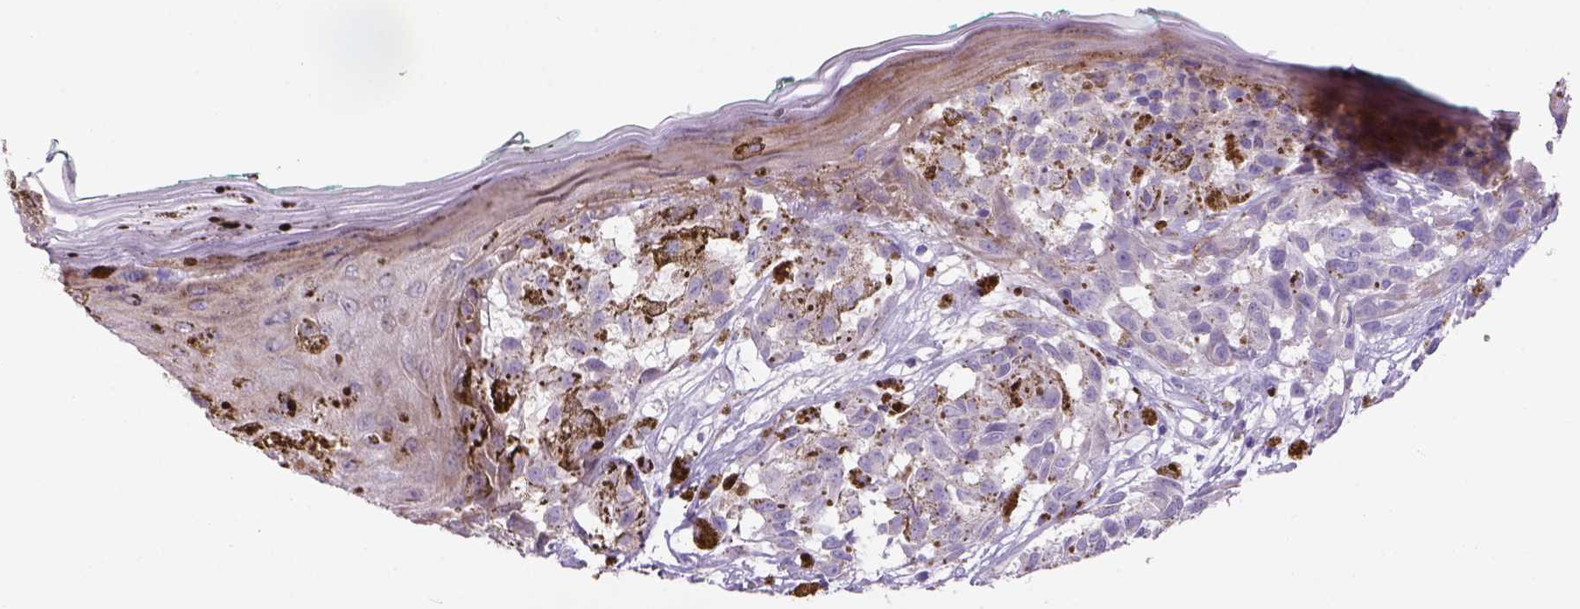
{"staining": {"intensity": "weak", "quantity": "25%-75%", "location": "cytoplasmic/membranous"}, "tissue": "melanoma", "cell_type": "Tumor cells", "image_type": "cancer", "snomed": [{"axis": "morphology", "description": "Malignant melanoma, NOS"}, {"axis": "topography", "description": "Skin"}], "caption": "A brown stain highlights weak cytoplasmic/membranous positivity of a protein in human malignant melanoma tumor cells. Using DAB (brown) and hematoxylin (blue) stains, captured at high magnification using brightfield microscopy.", "gene": "ADGRV1", "patient": {"sex": "female", "age": 38}}